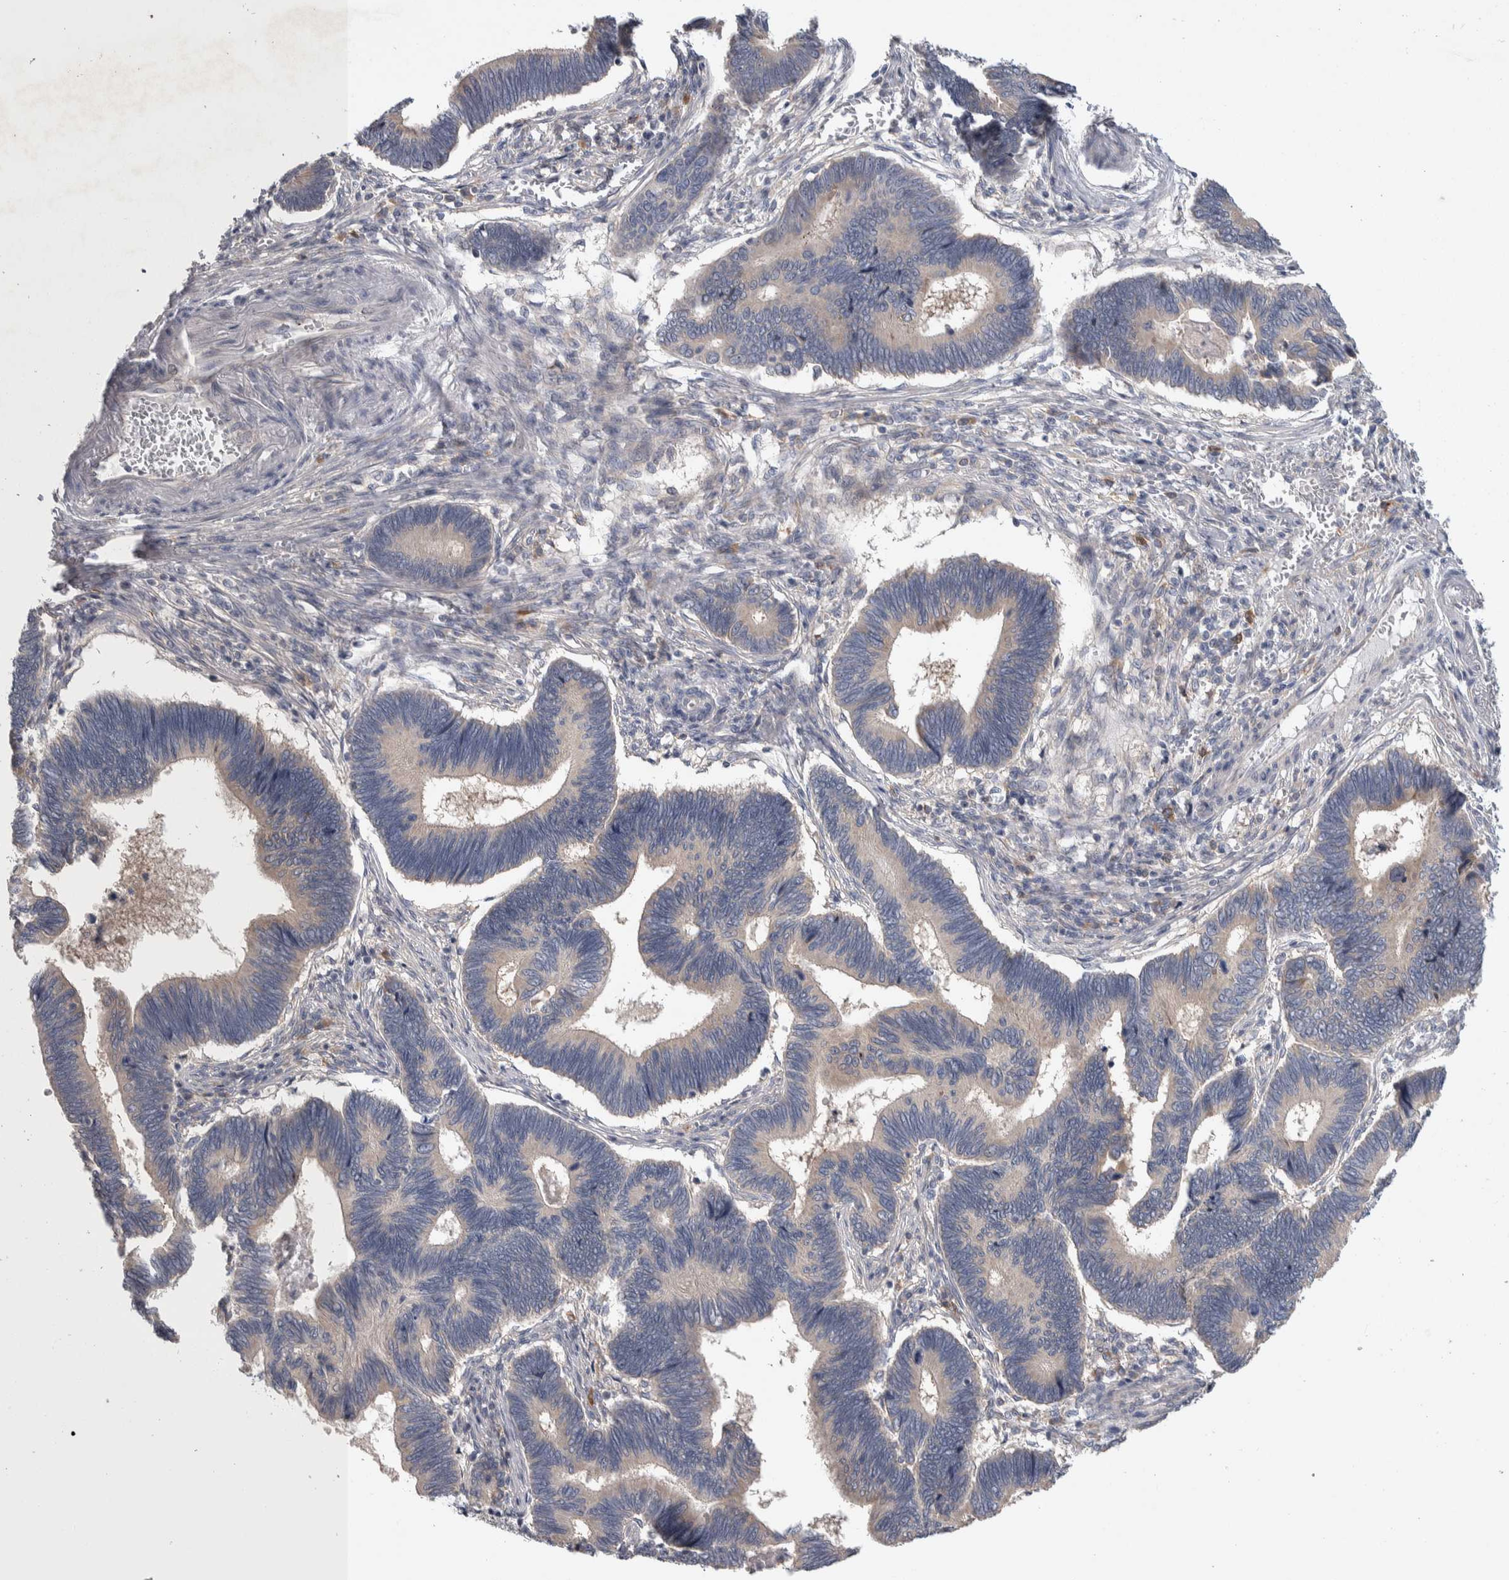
{"staining": {"intensity": "weak", "quantity": "<25%", "location": "cytoplasmic/membranous"}, "tissue": "pancreatic cancer", "cell_type": "Tumor cells", "image_type": "cancer", "snomed": [{"axis": "morphology", "description": "Adenocarcinoma, NOS"}, {"axis": "topography", "description": "Pancreas"}], "caption": "Tumor cells are negative for brown protein staining in pancreatic cancer (adenocarcinoma).", "gene": "IBTK", "patient": {"sex": "female", "age": 70}}